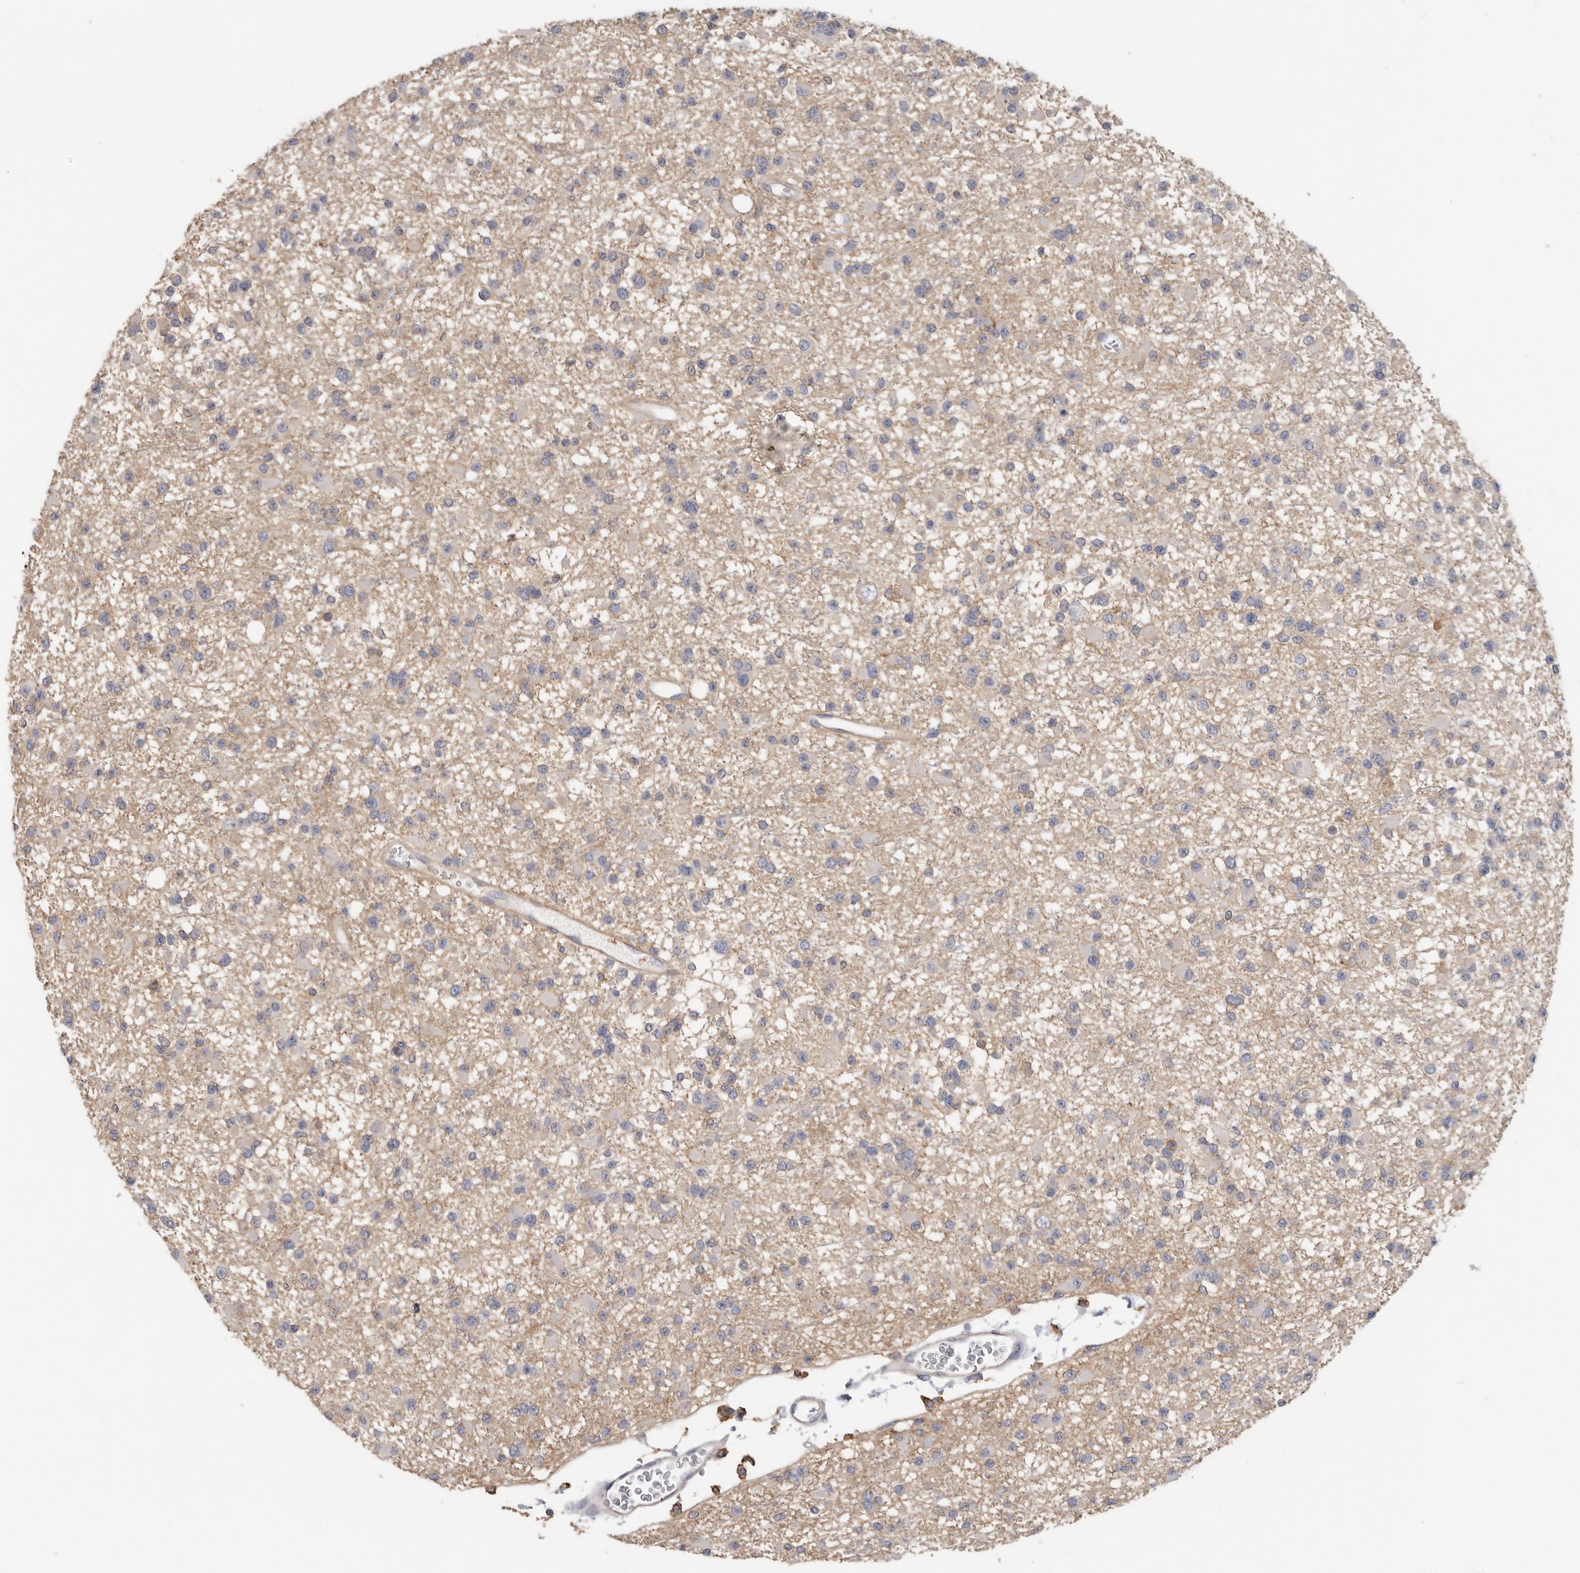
{"staining": {"intensity": "weak", "quantity": "<25%", "location": "cytoplasmic/membranous"}, "tissue": "glioma", "cell_type": "Tumor cells", "image_type": "cancer", "snomed": [{"axis": "morphology", "description": "Glioma, malignant, Low grade"}, {"axis": "topography", "description": "Brain"}], "caption": "DAB (3,3'-diaminobenzidine) immunohistochemical staining of human malignant glioma (low-grade) reveals no significant positivity in tumor cells. The staining is performed using DAB brown chromogen with nuclei counter-stained in using hematoxylin.", "gene": "WDTC1", "patient": {"sex": "female", "age": 22}}